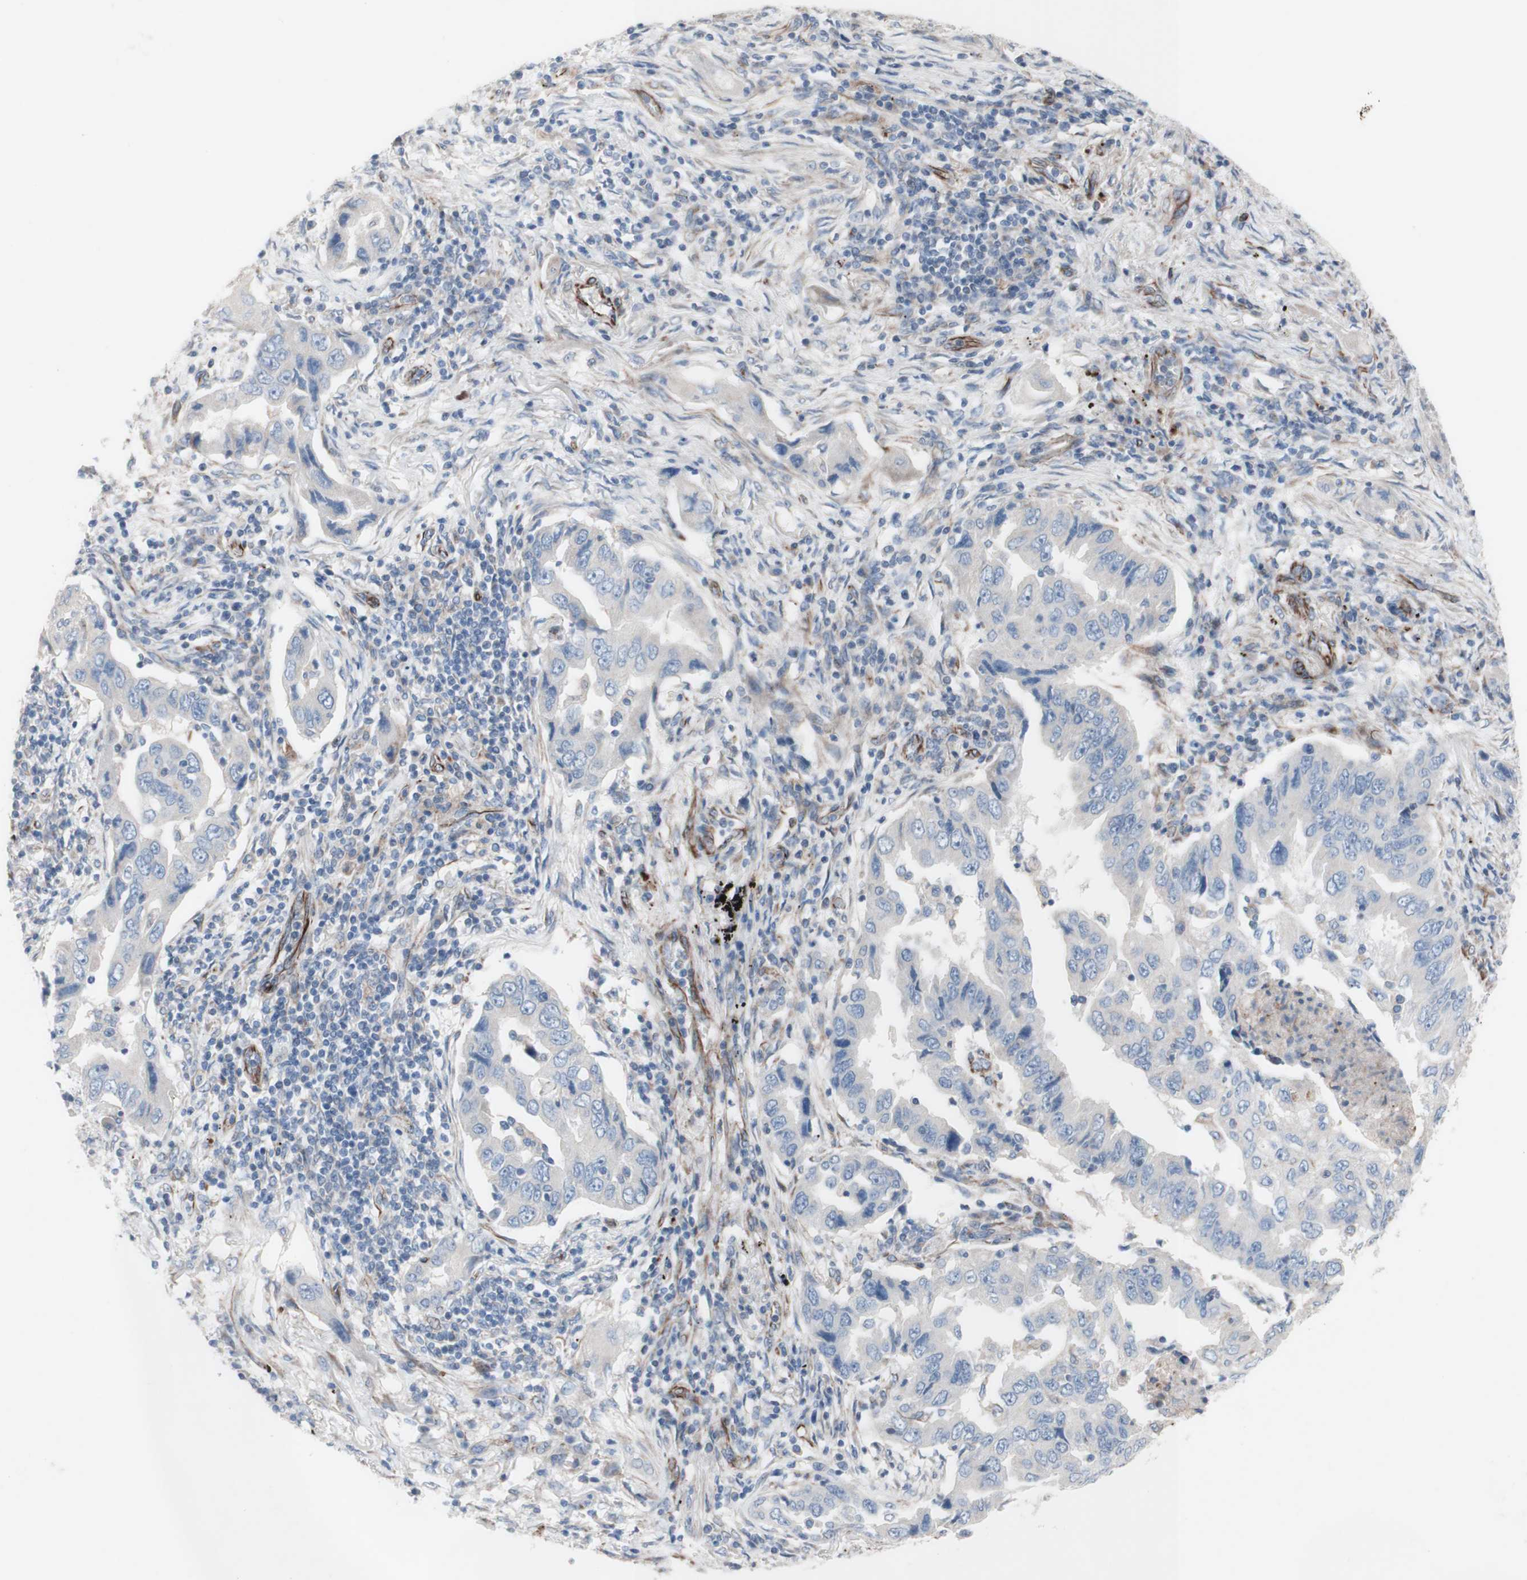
{"staining": {"intensity": "negative", "quantity": "none", "location": "none"}, "tissue": "lung cancer", "cell_type": "Tumor cells", "image_type": "cancer", "snomed": [{"axis": "morphology", "description": "Adenocarcinoma, NOS"}, {"axis": "topography", "description": "Lung"}], "caption": "This is a histopathology image of immunohistochemistry staining of adenocarcinoma (lung), which shows no expression in tumor cells.", "gene": "AGPAT5", "patient": {"sex": "female", "age": 65}}